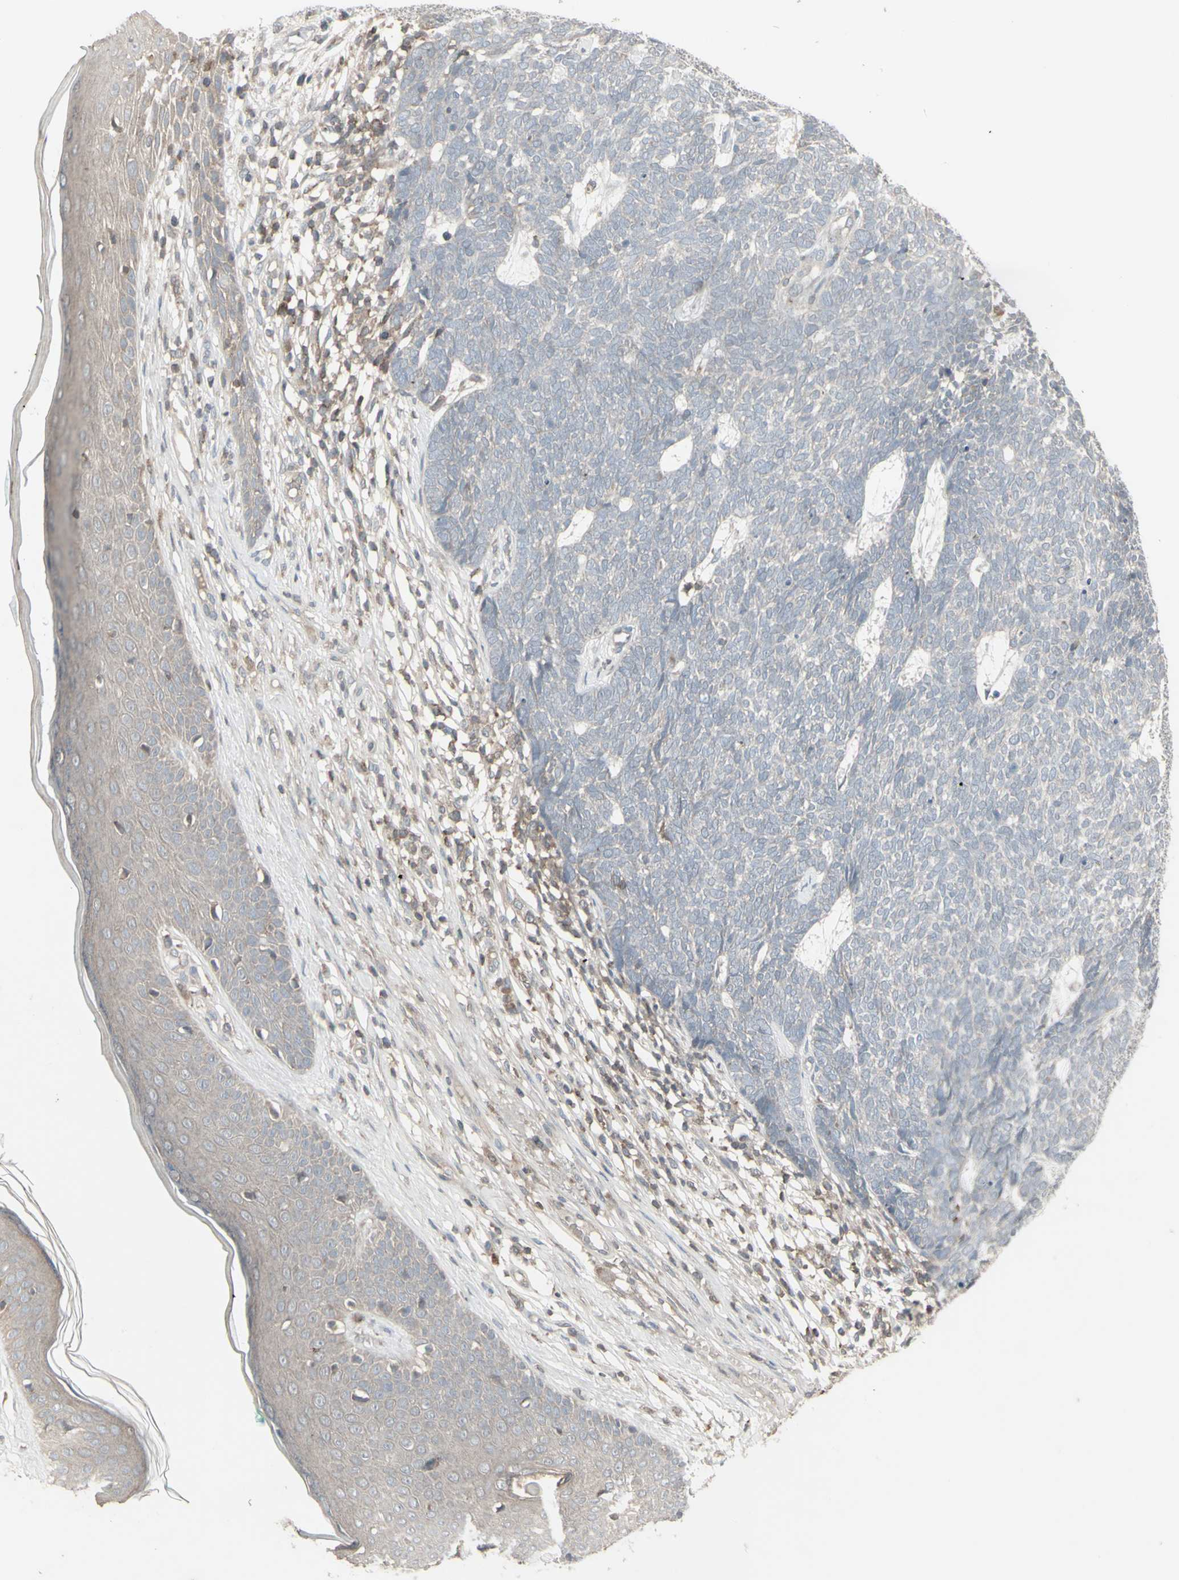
{"staining": {"intensity": "negative", "quantity": "none", "location": "none"}, "tissue": "skin cancer", "cell_type": "Tumor cells", "image_type": "cancer", "snomed": [{"axis": "morphology", "description": "Basal cell carcinoma"}, {"axis": "topography", "description": "Skin"}], "caption": "Protein analysis of skin cancer displays no significant staining in tumor cells.", "gene": "CSK", "patient": {"sex": "female", "age": 84}}